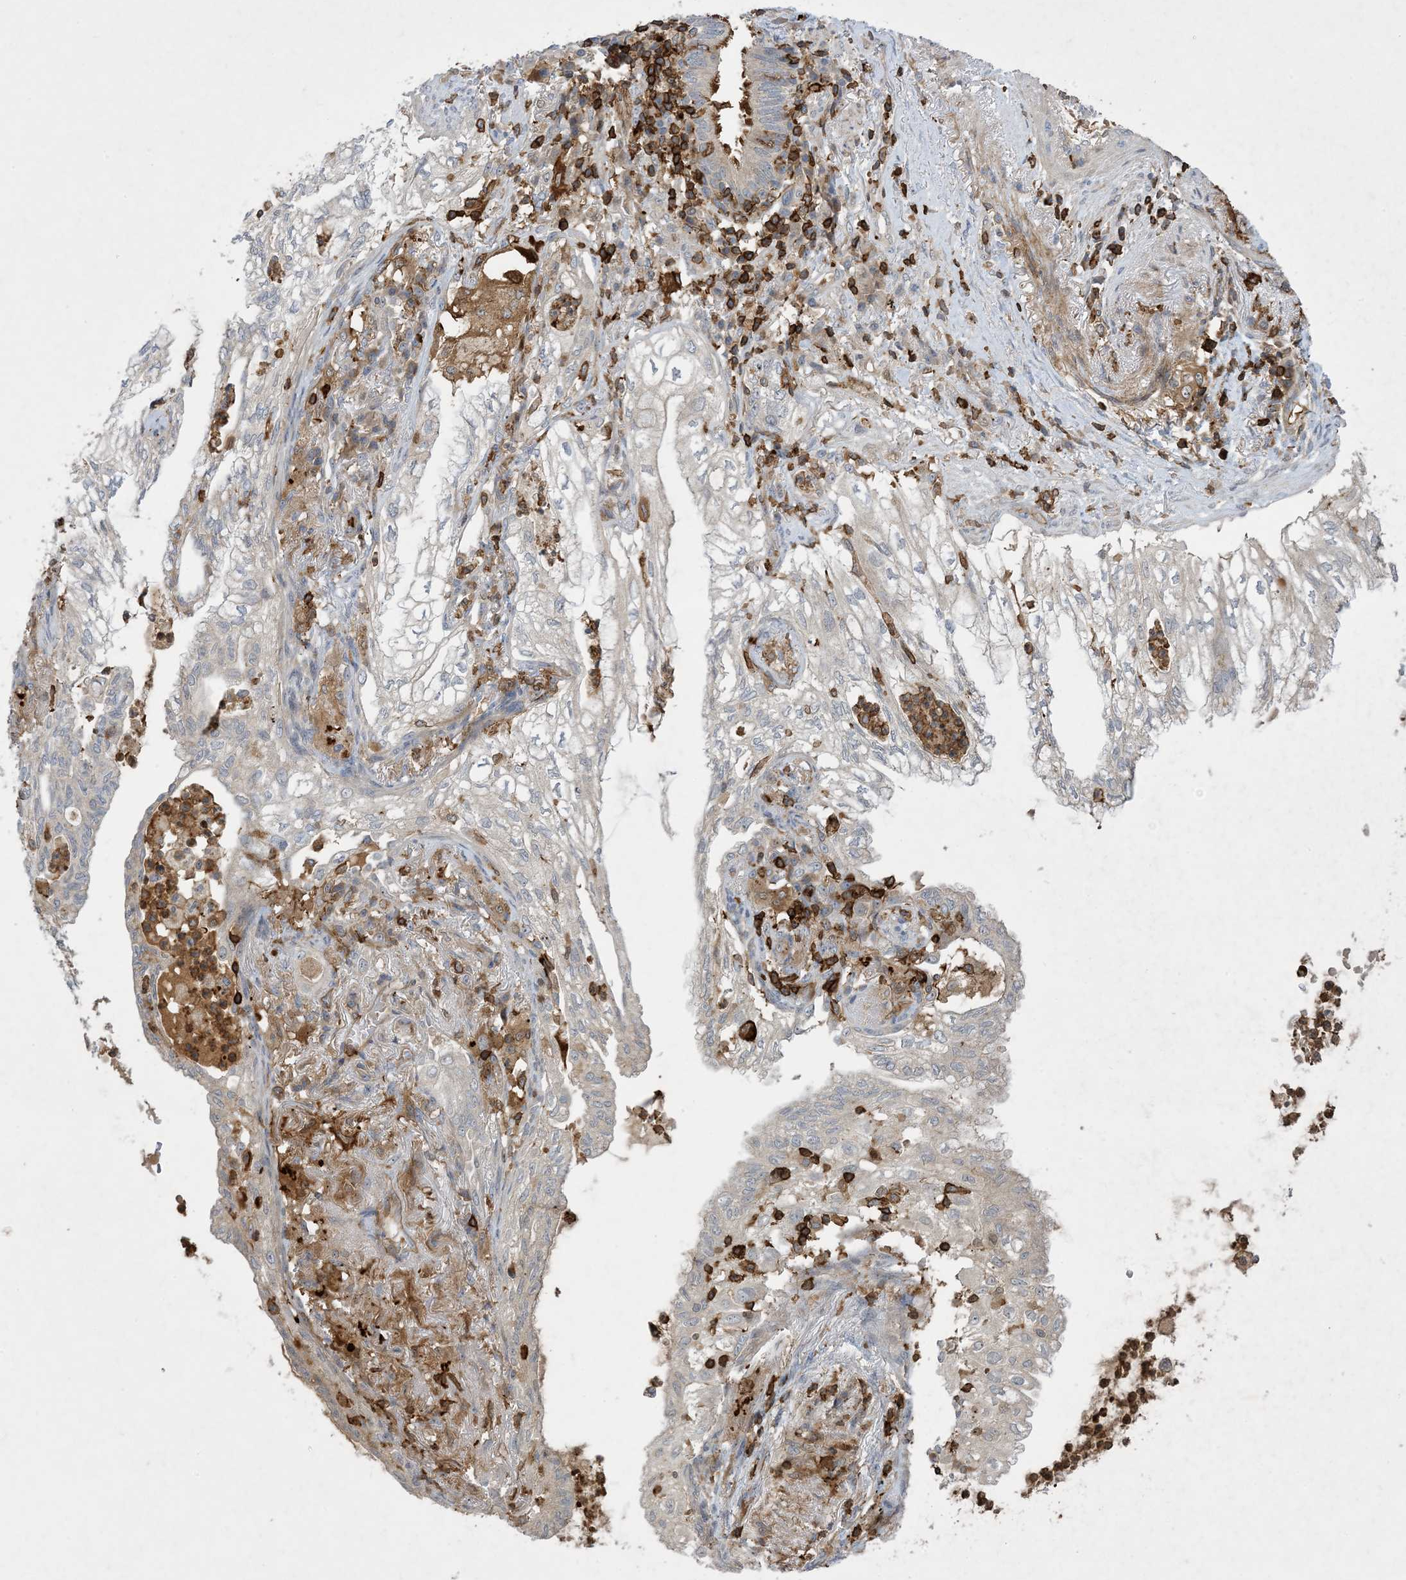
{"staining": {"intensity": "negative", "quantity": "none", "location": "none"}, "tissue": "lung cancer", "cell_type": "Tumor cells", "image_type": "cancer", "snomed": [{"axis": "morphology", "description": "Adenocarcinoma, NOS"}, {"axis": "topography", "description": "Lung"}], "caption": "This is an IHC image of lung adenocarcinoma. There is no positivity in tumor cells.", "gene": "AK9", "patient": {"sex": "female", "age": 70}}